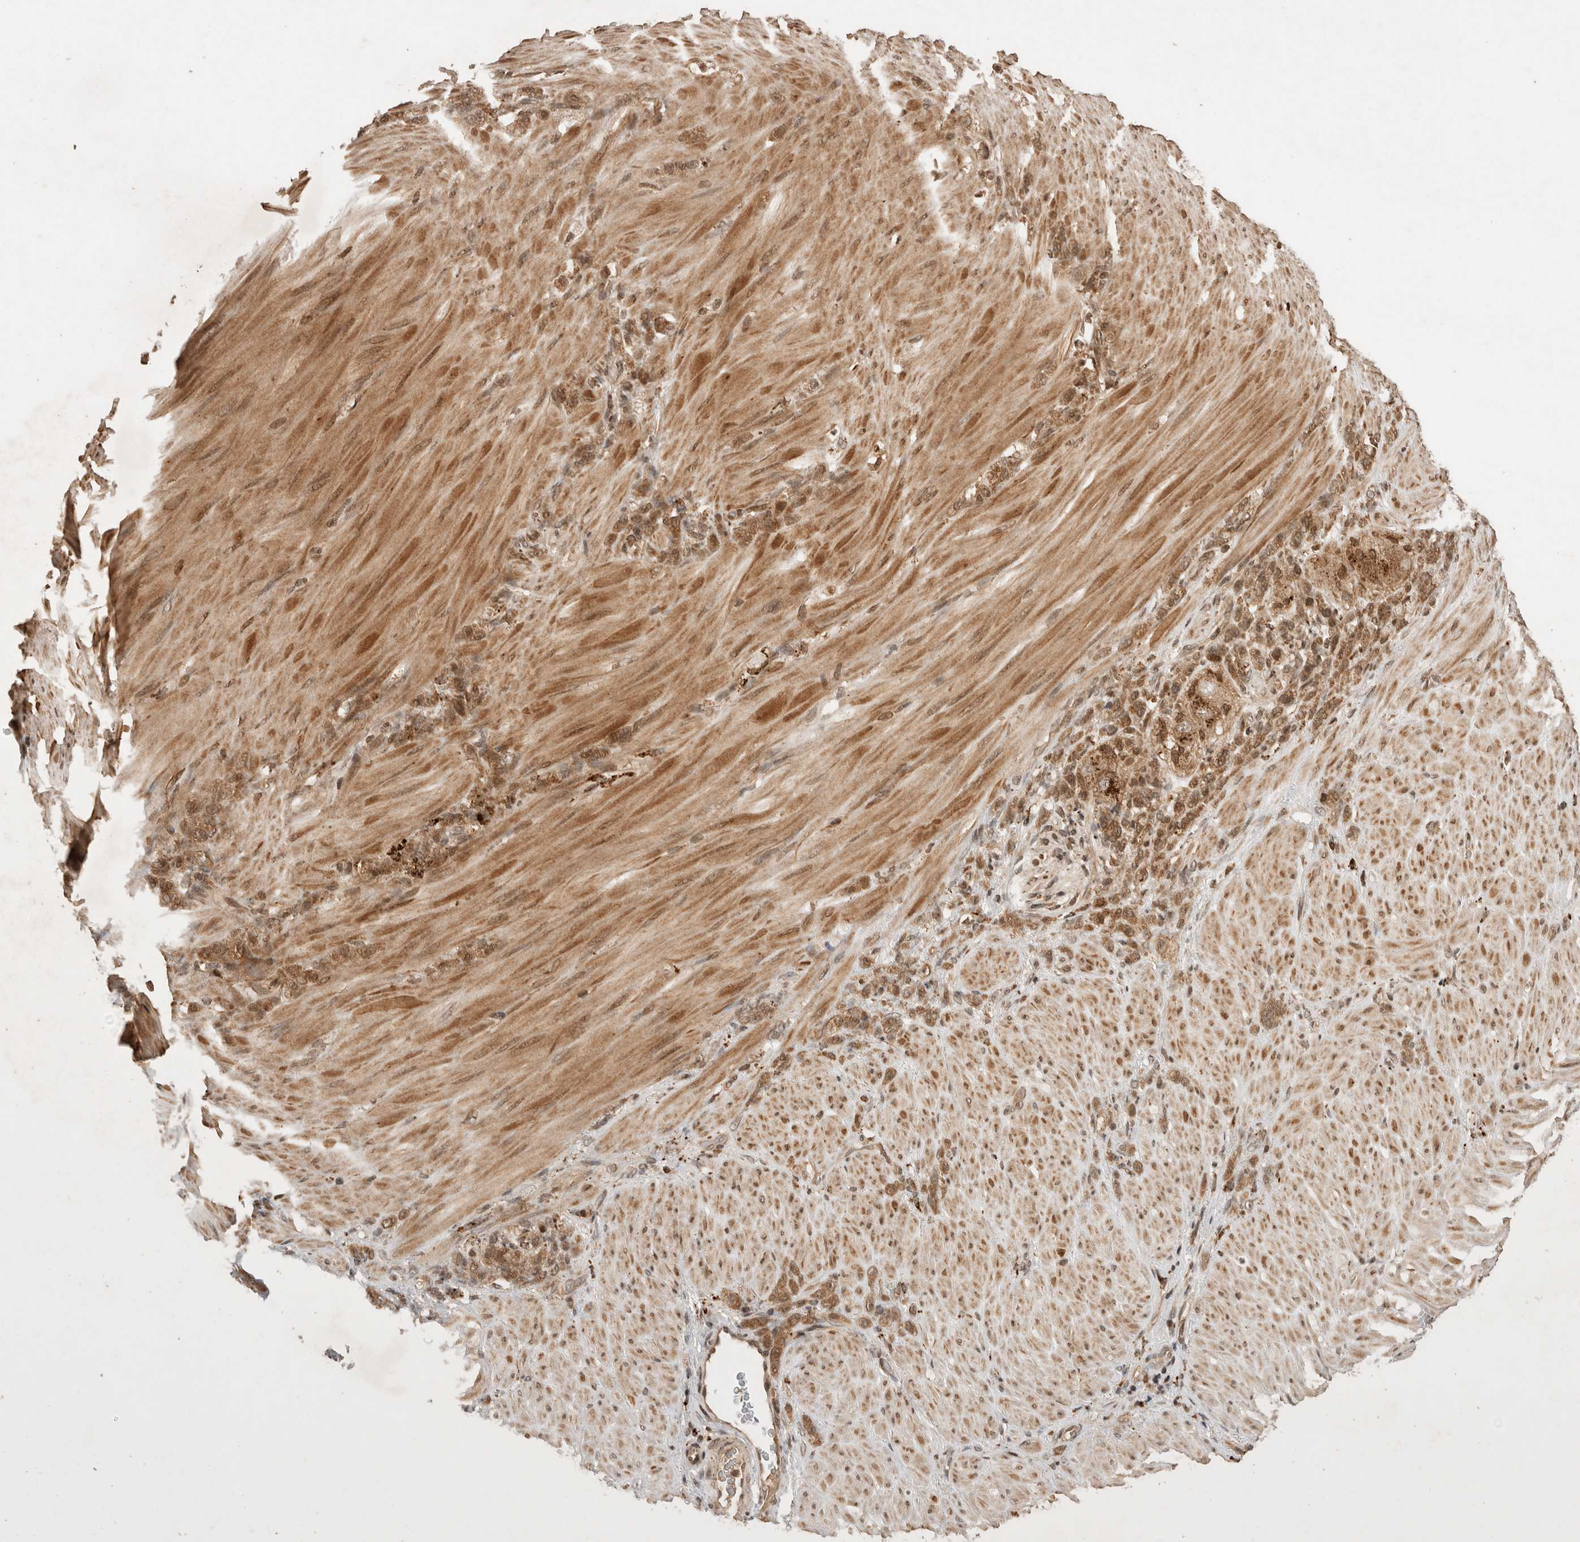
{"staining": {"intensity": "moderate", "quantity": ">75%", "location": "cytoplasmic/membranous"}, "tissue": "stomach cancer", "cell_type": "Tumor cells", "image_type": "cancer", "snomed": [{"axis": "morphology", "description": "Normal tissue, NOS"}, {"axis": "morphology", "description": "Adenocarcinoma, NOS"}, {"axis": "topography", "description": "Stomach"}], "caption": "High-magnification brightfield microscopy of stomach adenocarcinoma stained with DAB (brown) and counterstained with hematoxylin (blue). tumor cells exhibit moderate cytoplasmic/membranous staining is present in about>75% of cells. The protein is shown in brown color, while the nuclei are stained blue.", "gene": "FAM221A", "patient": {"sex": "male", "age": 82}}